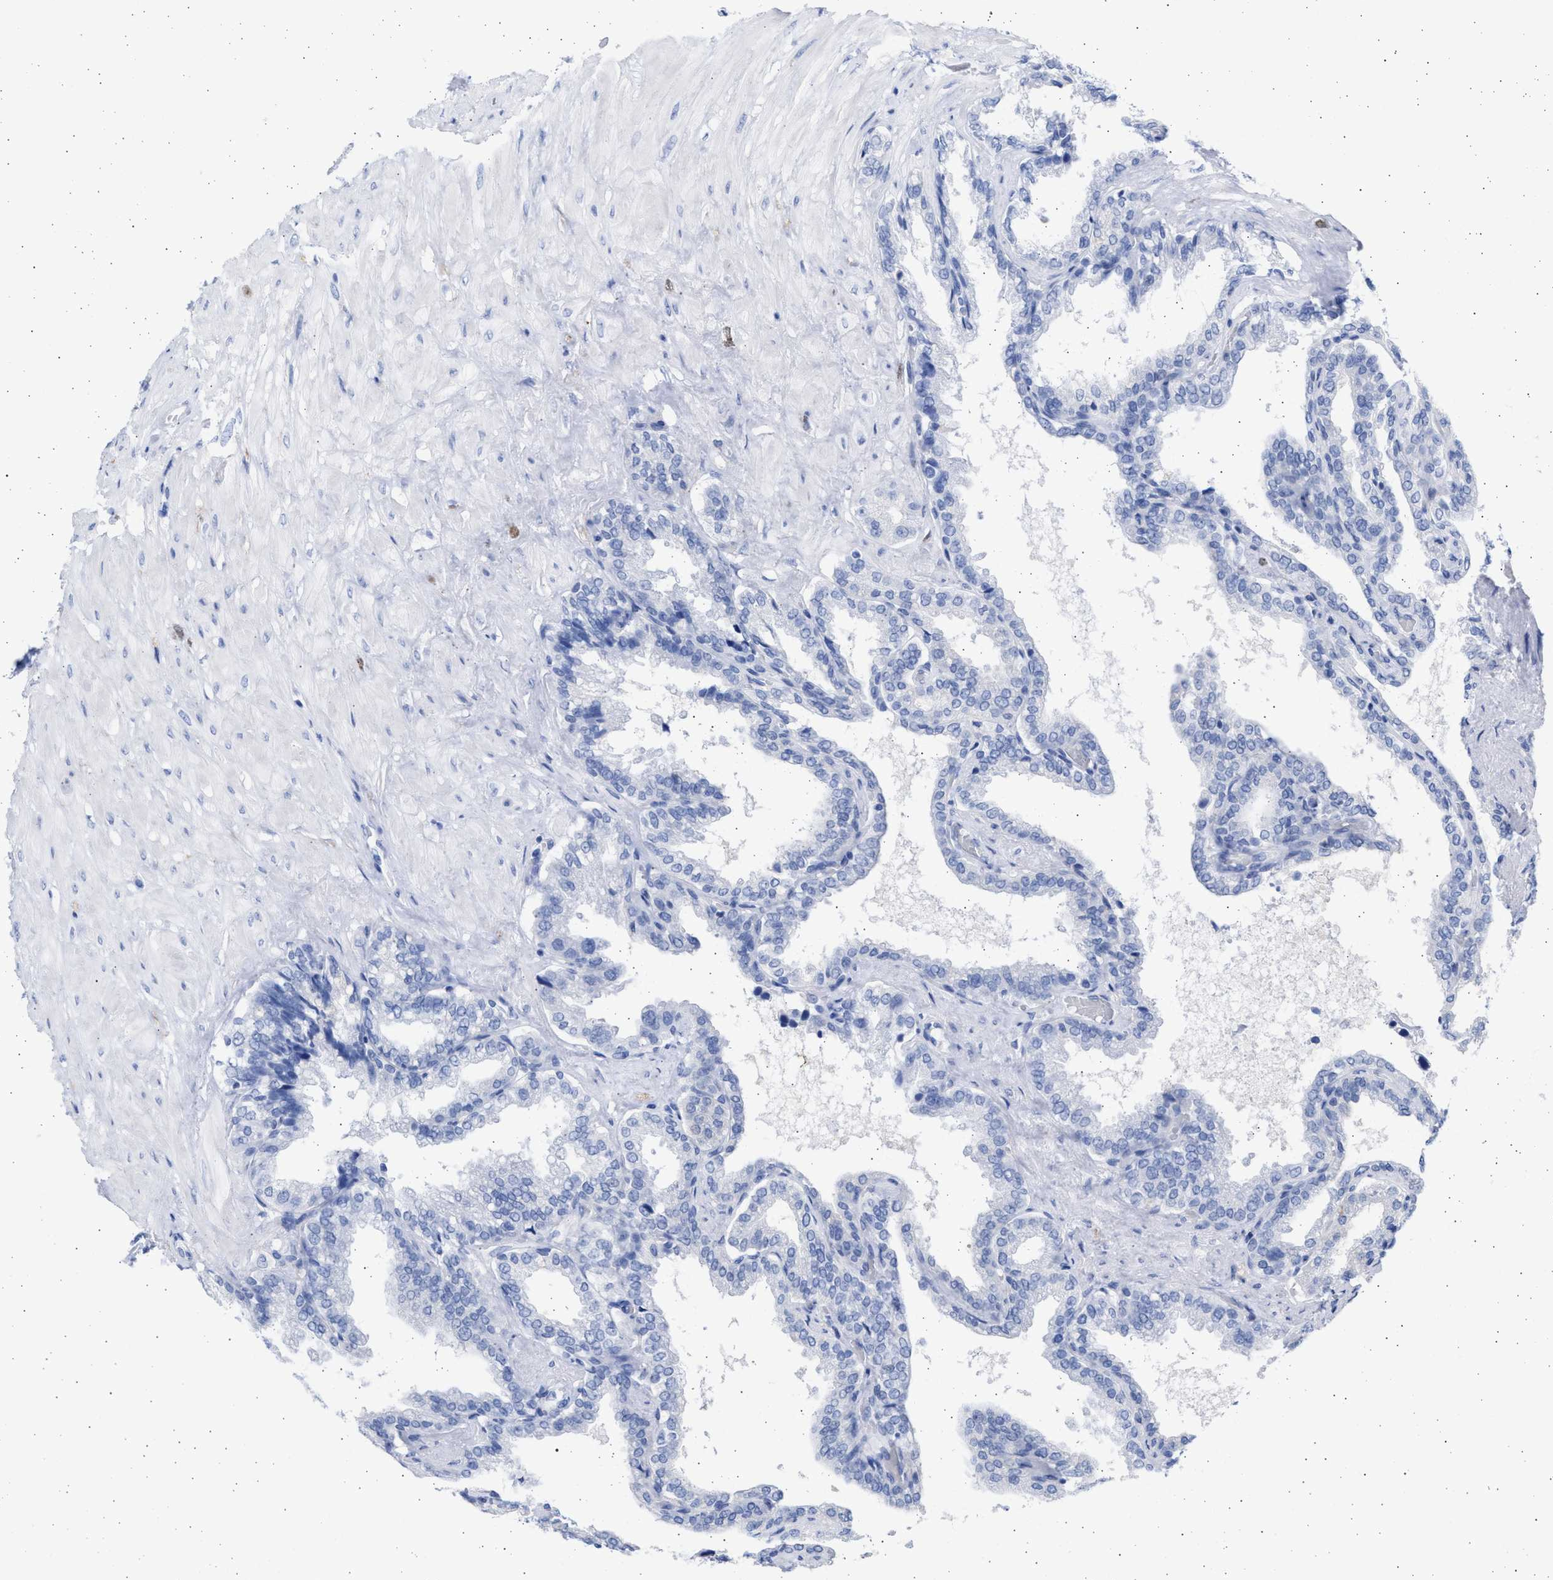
{"staining": {"intensity": "negative", "quantity": "none", "location": "none"}, "tissue": "seminal vesicle", "cell_type": "Glandular cells", "image_type": "normal", "snomed": [{"axis": "morphology", "description": "Normal tissue, NOS"}, {"axis": "topography", "description": "Seminal veicle"}], "caption": "Immunohistochemical staining of normal human seminal vesicle reveals no significant staining in glandular cells.", "gene": "ALDOC", "patient": {"sex": "male", "age": 46}}